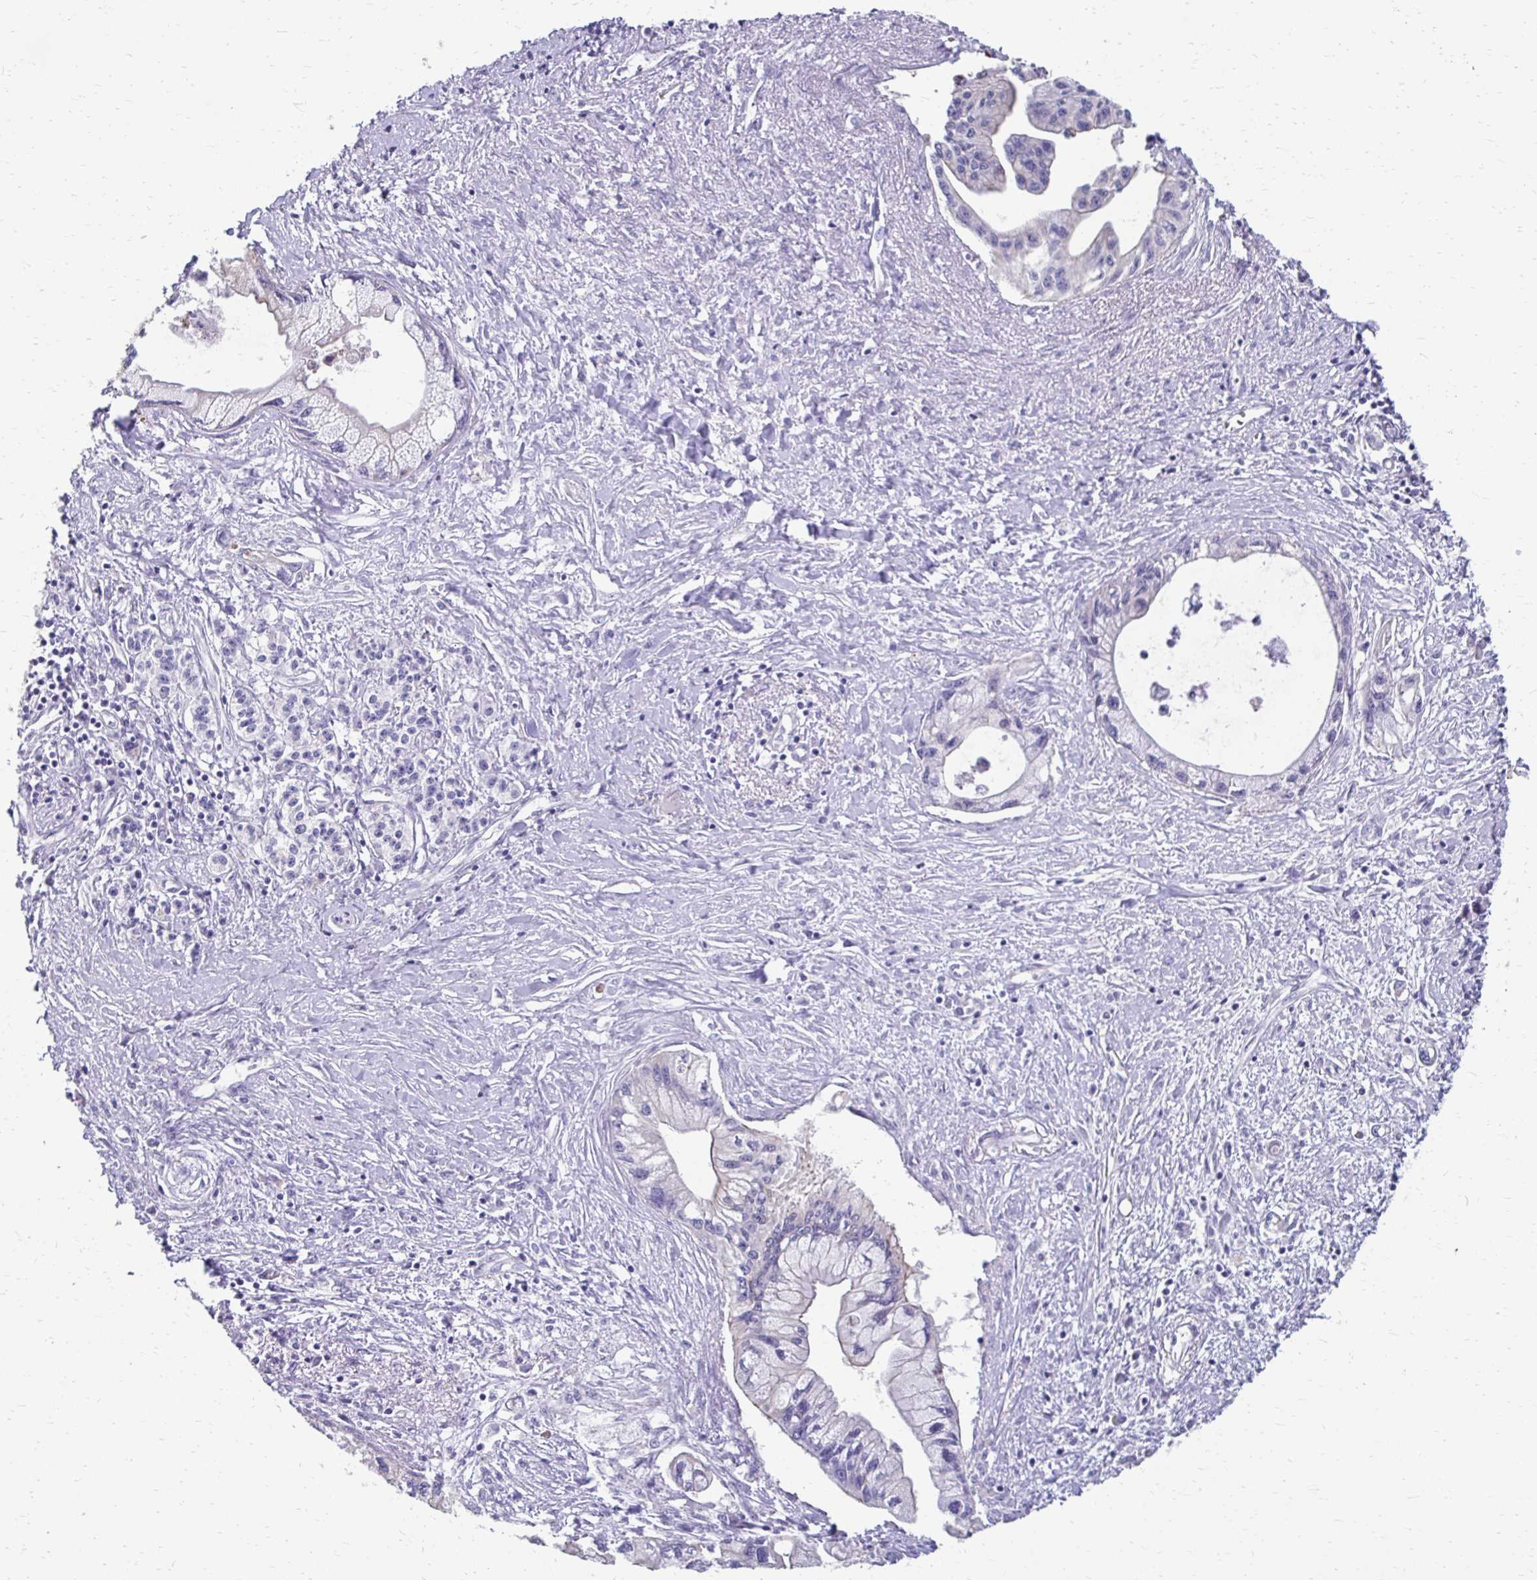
{"staining": {"intensity": "negative", "quantity": "none", "location": "none"}, "tissue": "pancreatic cancer", "cell_type": "Tumor cells", "image_type": "cancer", "snomed": [{"axis": "morphology", "description": "Adenocarcinoma, NOS"}, {"axis": "topography", "description": "Pancreas"}], "caption": "Tumor cells show no significant protein staining in adenocarcinoma (pancreatic).", "gene": "AKAP6", "patient": {"sex": "male", "age": 61}}